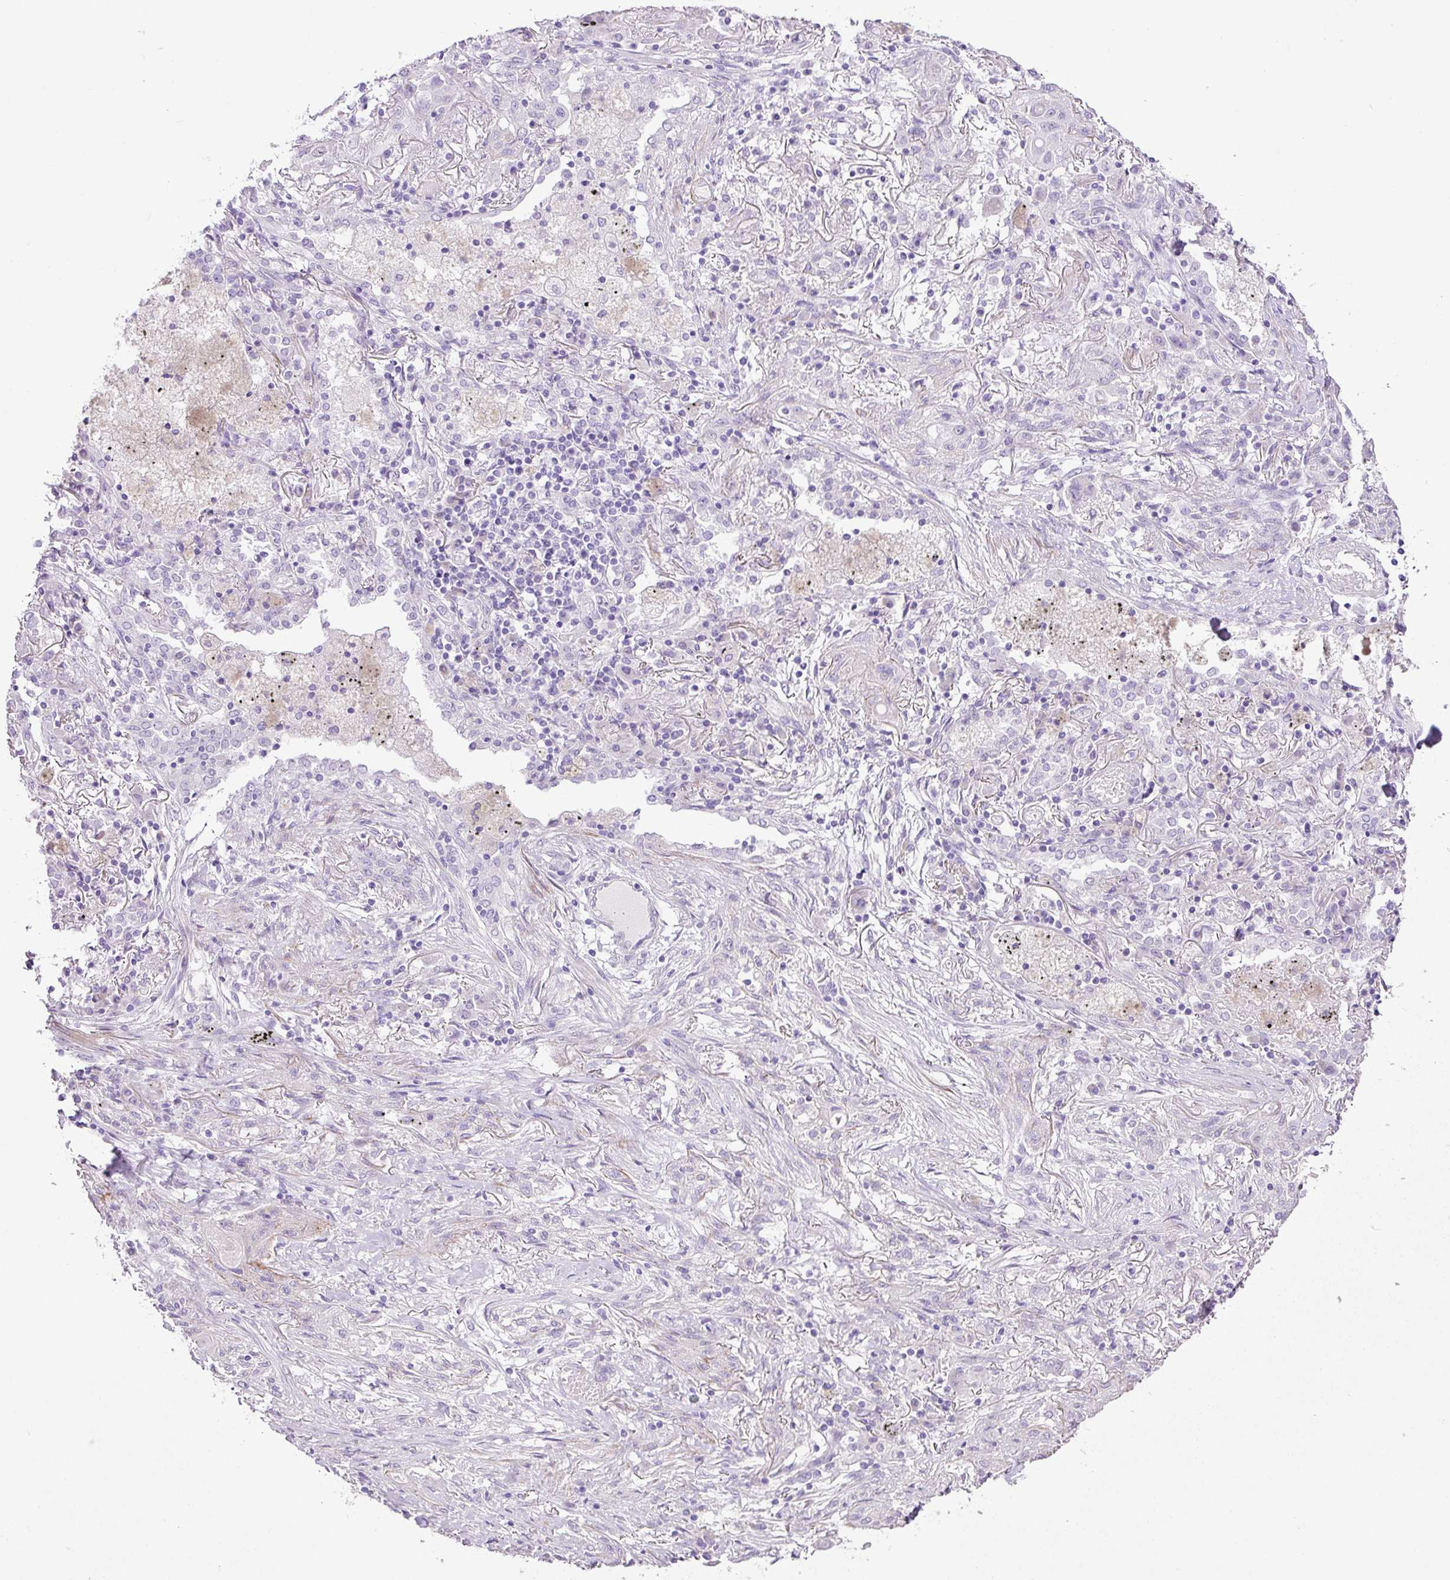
{"staining": {"intensity": "negative", "quantity": "none", "location": "none"}, "tissue": "lung cancer", "cell_type": "Tumor cells", "image_type": "cancer", "snomed": [{"axis": "morphology", "description": "Squamous cell carcinoma, NOS"}, {"axis": "topography", "description": "Lung"}], "caption": "This is a micrograph of IHC staining of lung cancer (squamous cell carcinoma), which shows no positivity in tumor cells.", "gene": "DIP2A", "patient": {"sex": "female", "age": 47}}